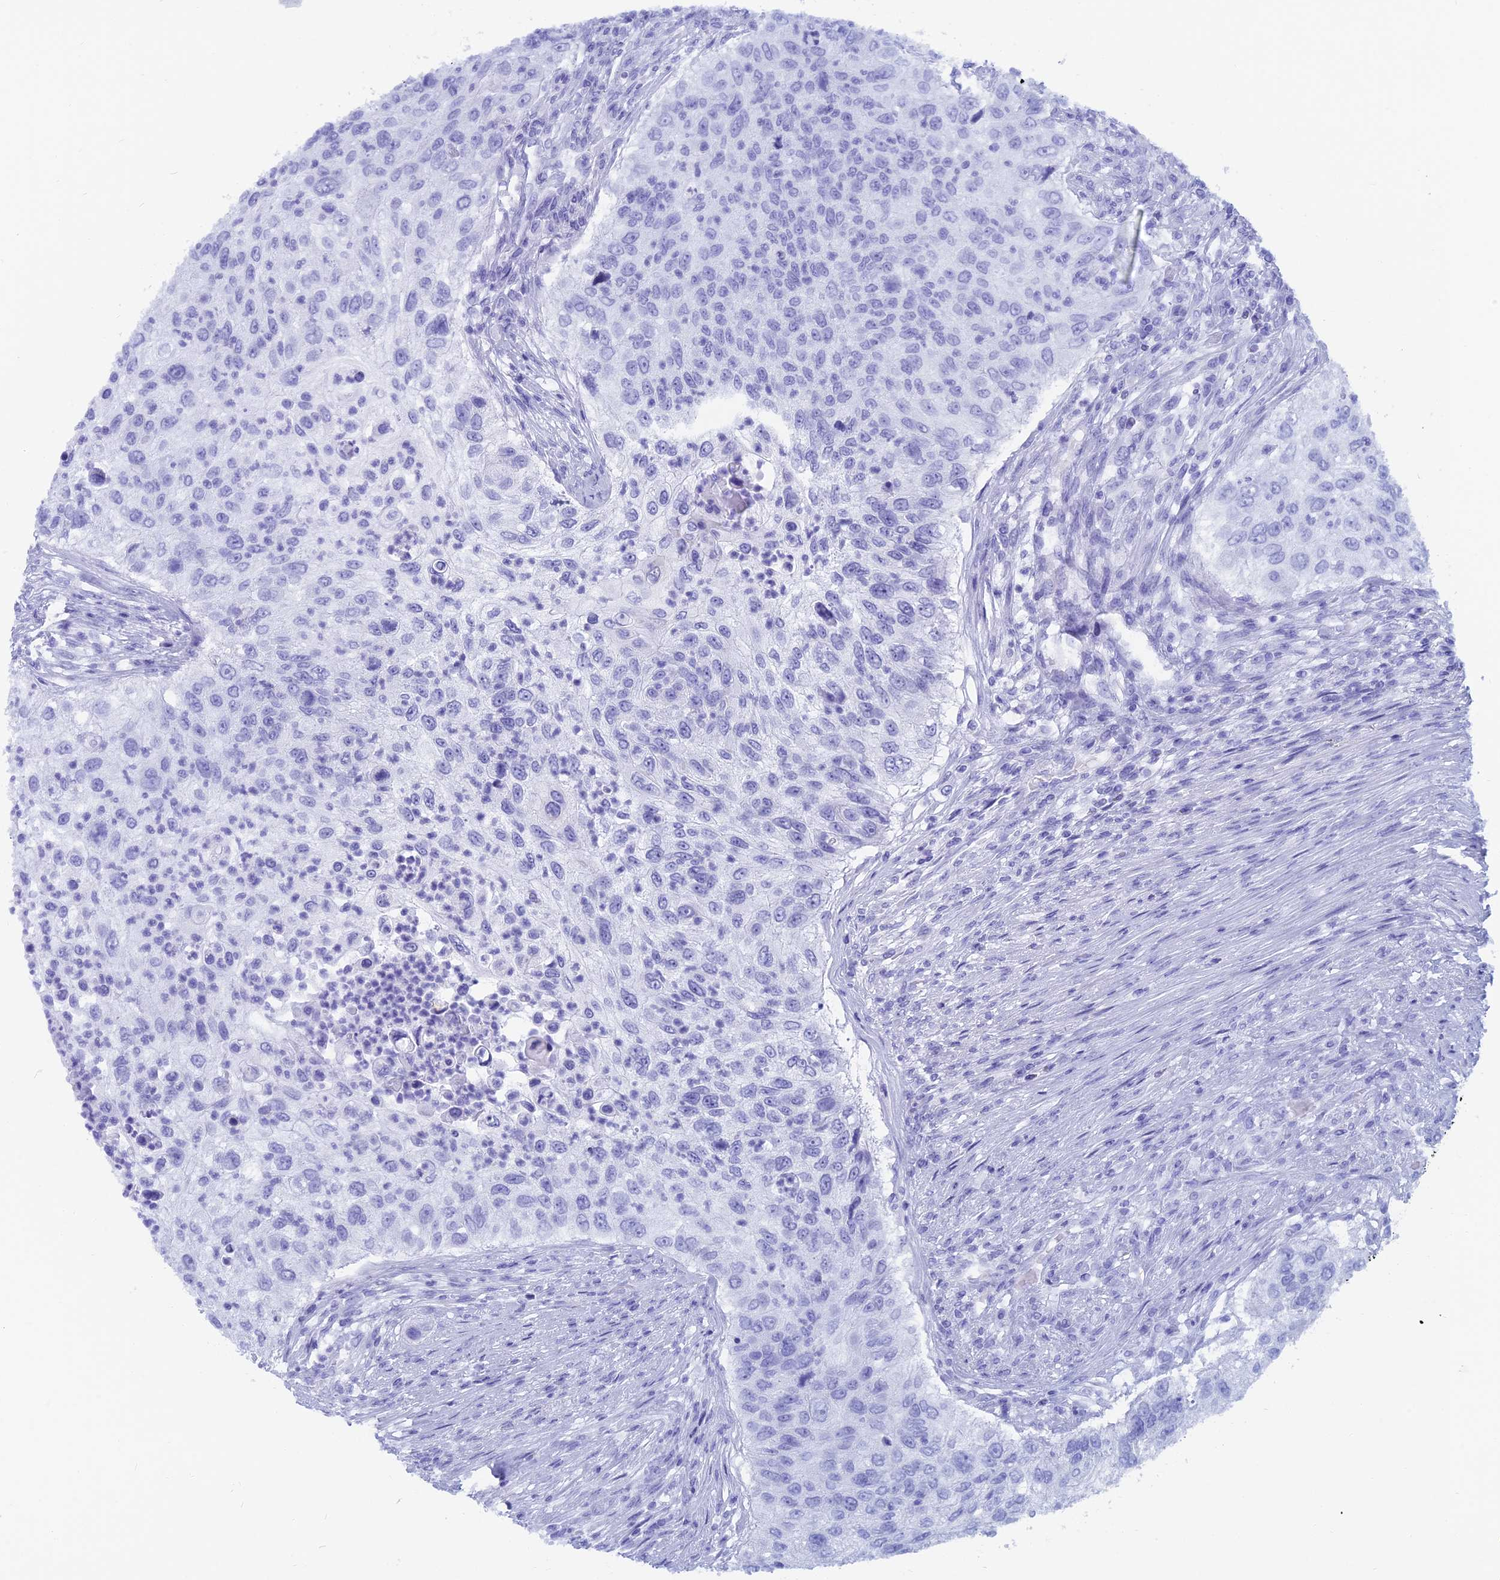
{"staining": {"intensity": "negative", "quantity": "none", "location": "none"}, "tissue": "urothelial cancer", "cell_type": "Tumor cells", "image_type": "cancer", "snomed": [{"axis": "morphology", "description": "Urothelial carcinoma, High grade"}, {"axis": "topography", "description": "Urinary bladder"}], "caption": "This is an IHC micrograph of urothelial carcinoma (high-grade). There is no positivity in tumor cells.", "gene": "CAPS", "patient": {"sex": "female", "age": 60}}